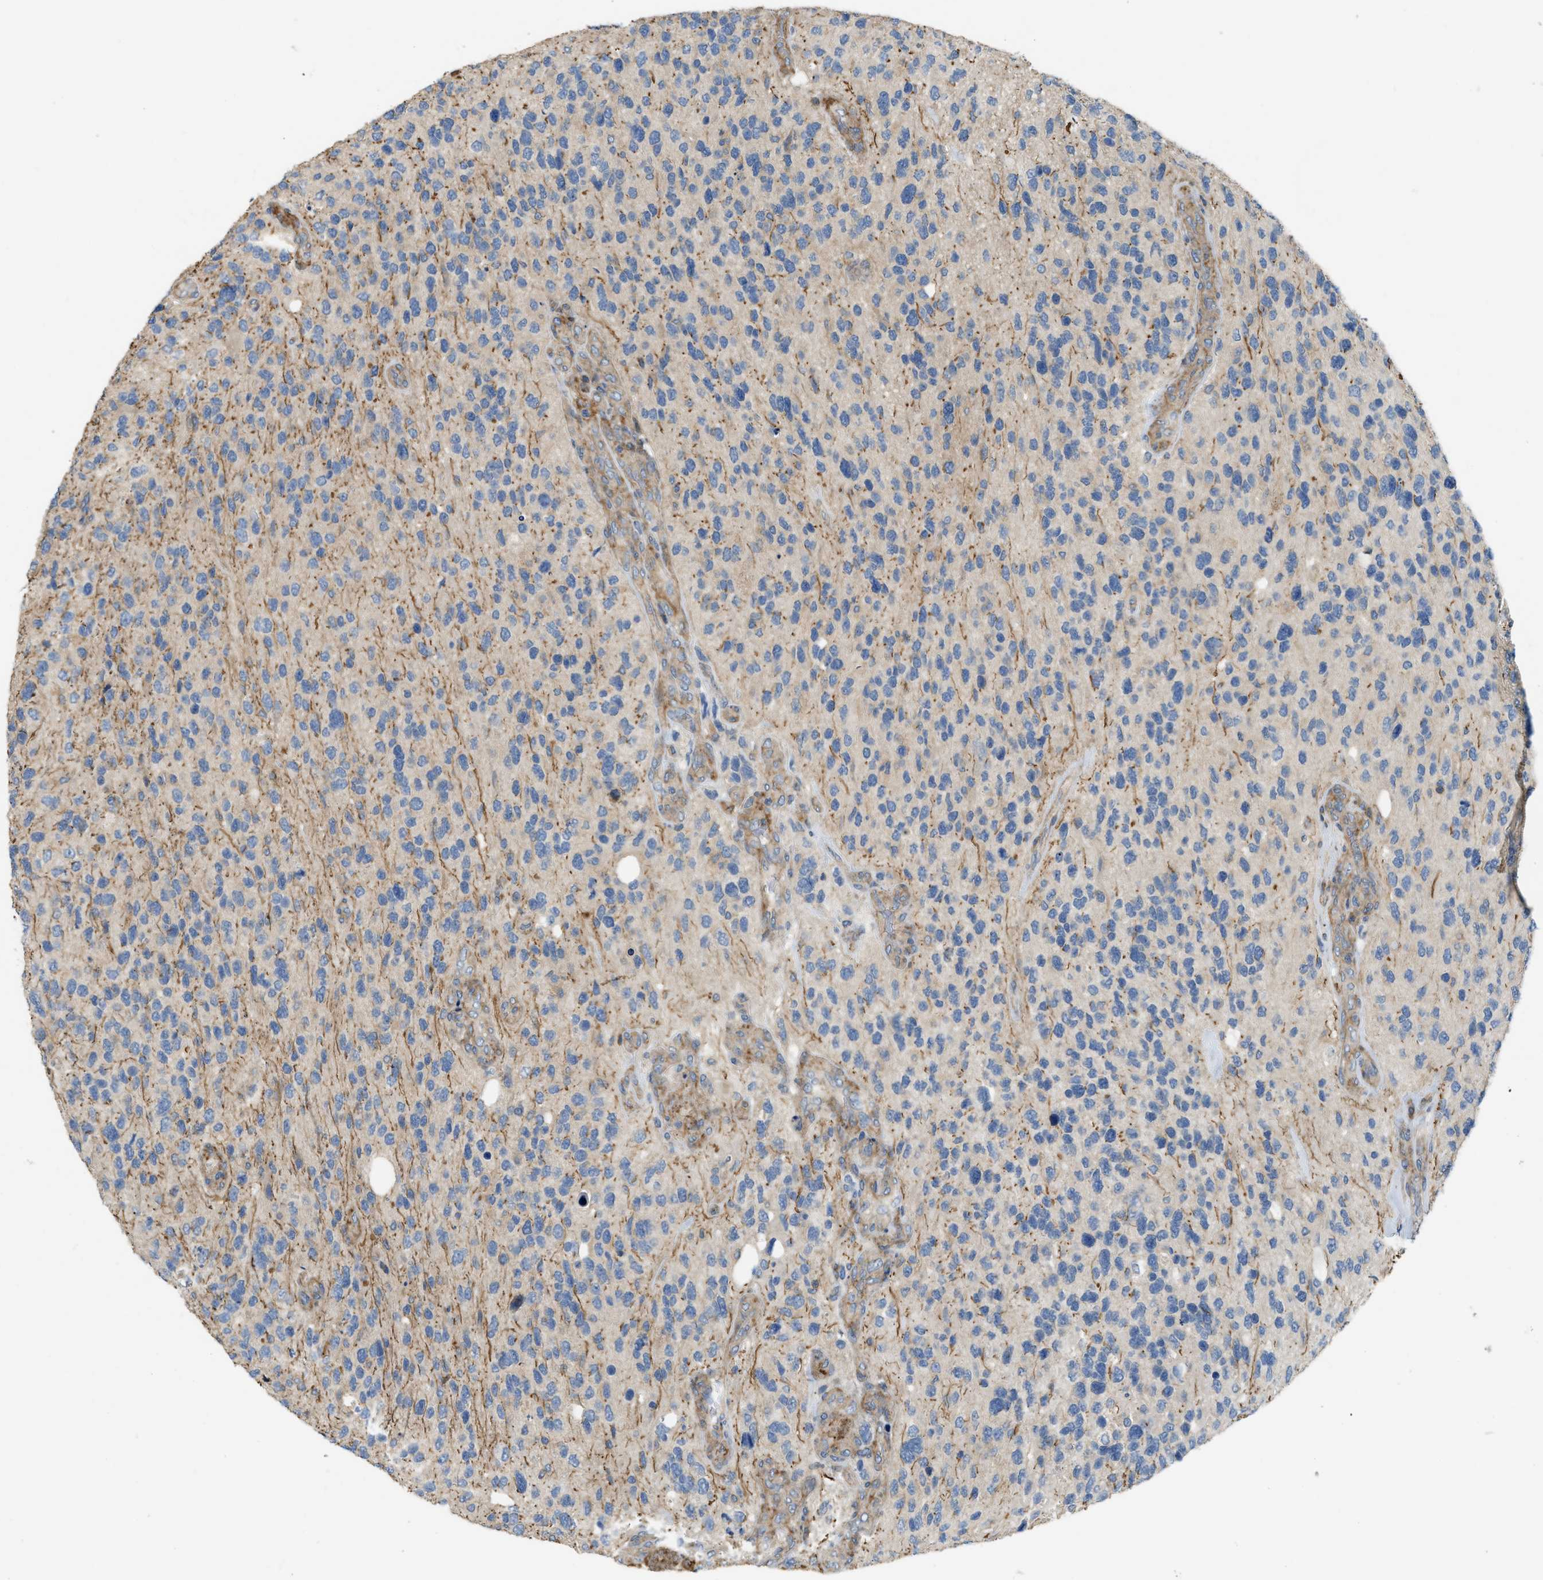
{"staining": {"intensity": "negative", "quantity": "none", "location": "none"}, "tissue": "glioma", "cell_type": "Tumor cells", "image_type": "cancer", "snomed": [{"axis": "morphology", "description": "Glioma, malignant, High grade"}, {"axis": "topography", "description": "Brain"}], "caption": "A photomicrograph of human glioma is negative for staining in tumor cells.", "gene": "BTN3A2", "patient": {"sex": "female", "age": 58}}